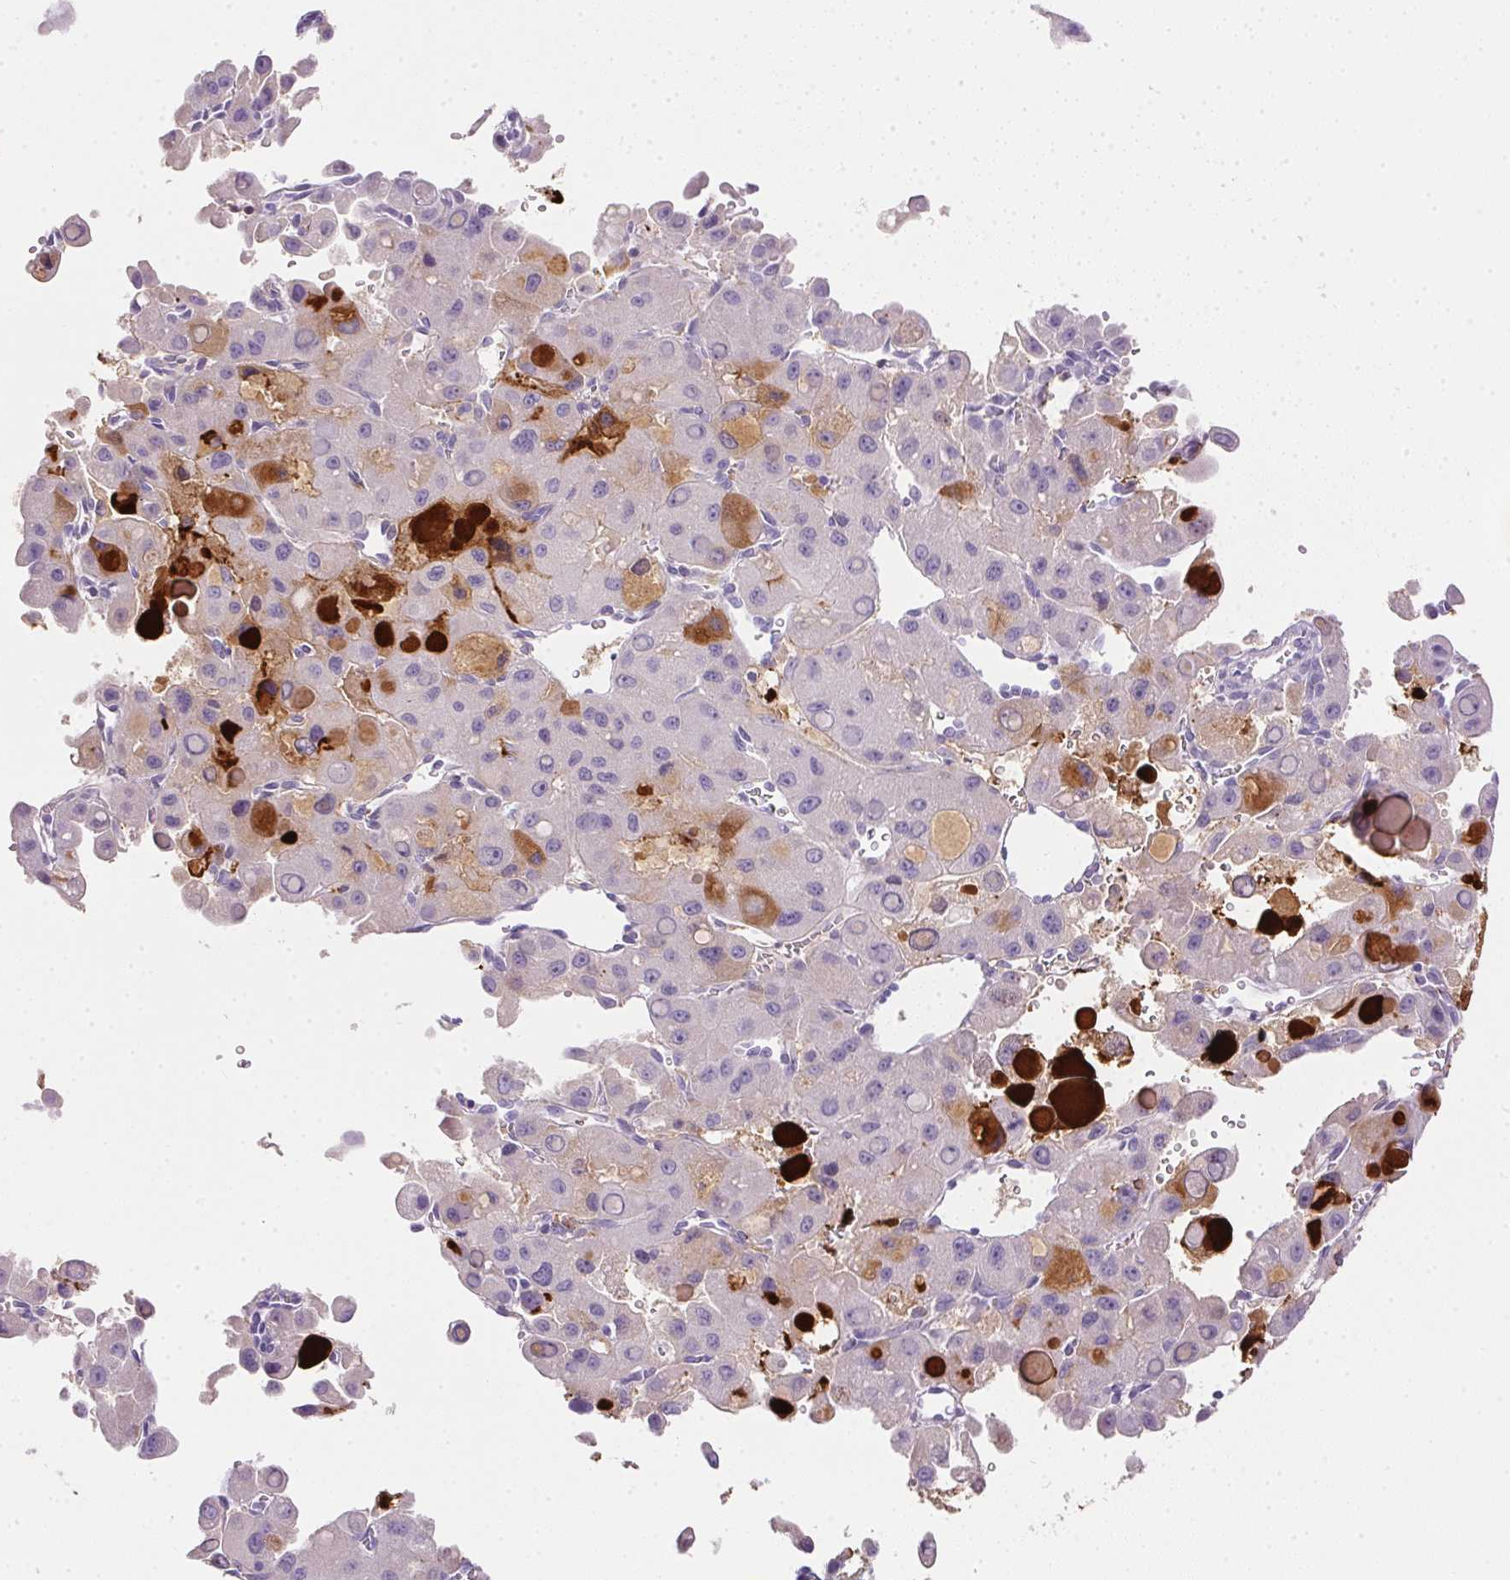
{"staining": {"intensity": "moderate", "quantity": "<25%", "location": "cytoplasmic/membranous"}, "tissue": "liver cancer", "cell_type": "Tumor cells", "image_type": "cancer", "snomed": [{"axis": "morphology", "description": "Carcinoma, Hepatocellular, NOS"}, {"axis": "topography", "description": "Liver"}], "caption": "Liver cancer (hepatocellular carcinoma) tissue demonstrates moderate cytoplasmic/membranous staining in about <25% of tumor cells The staining was performed using DAB (3,3'-diaminobenzidine) to visualize the protein expression in brown, while the nuclei were stained in blue with hematoxylin (Magnification: 20x).", "gene": "ORM1", "patient": {"sex": "male", "age": 27}}